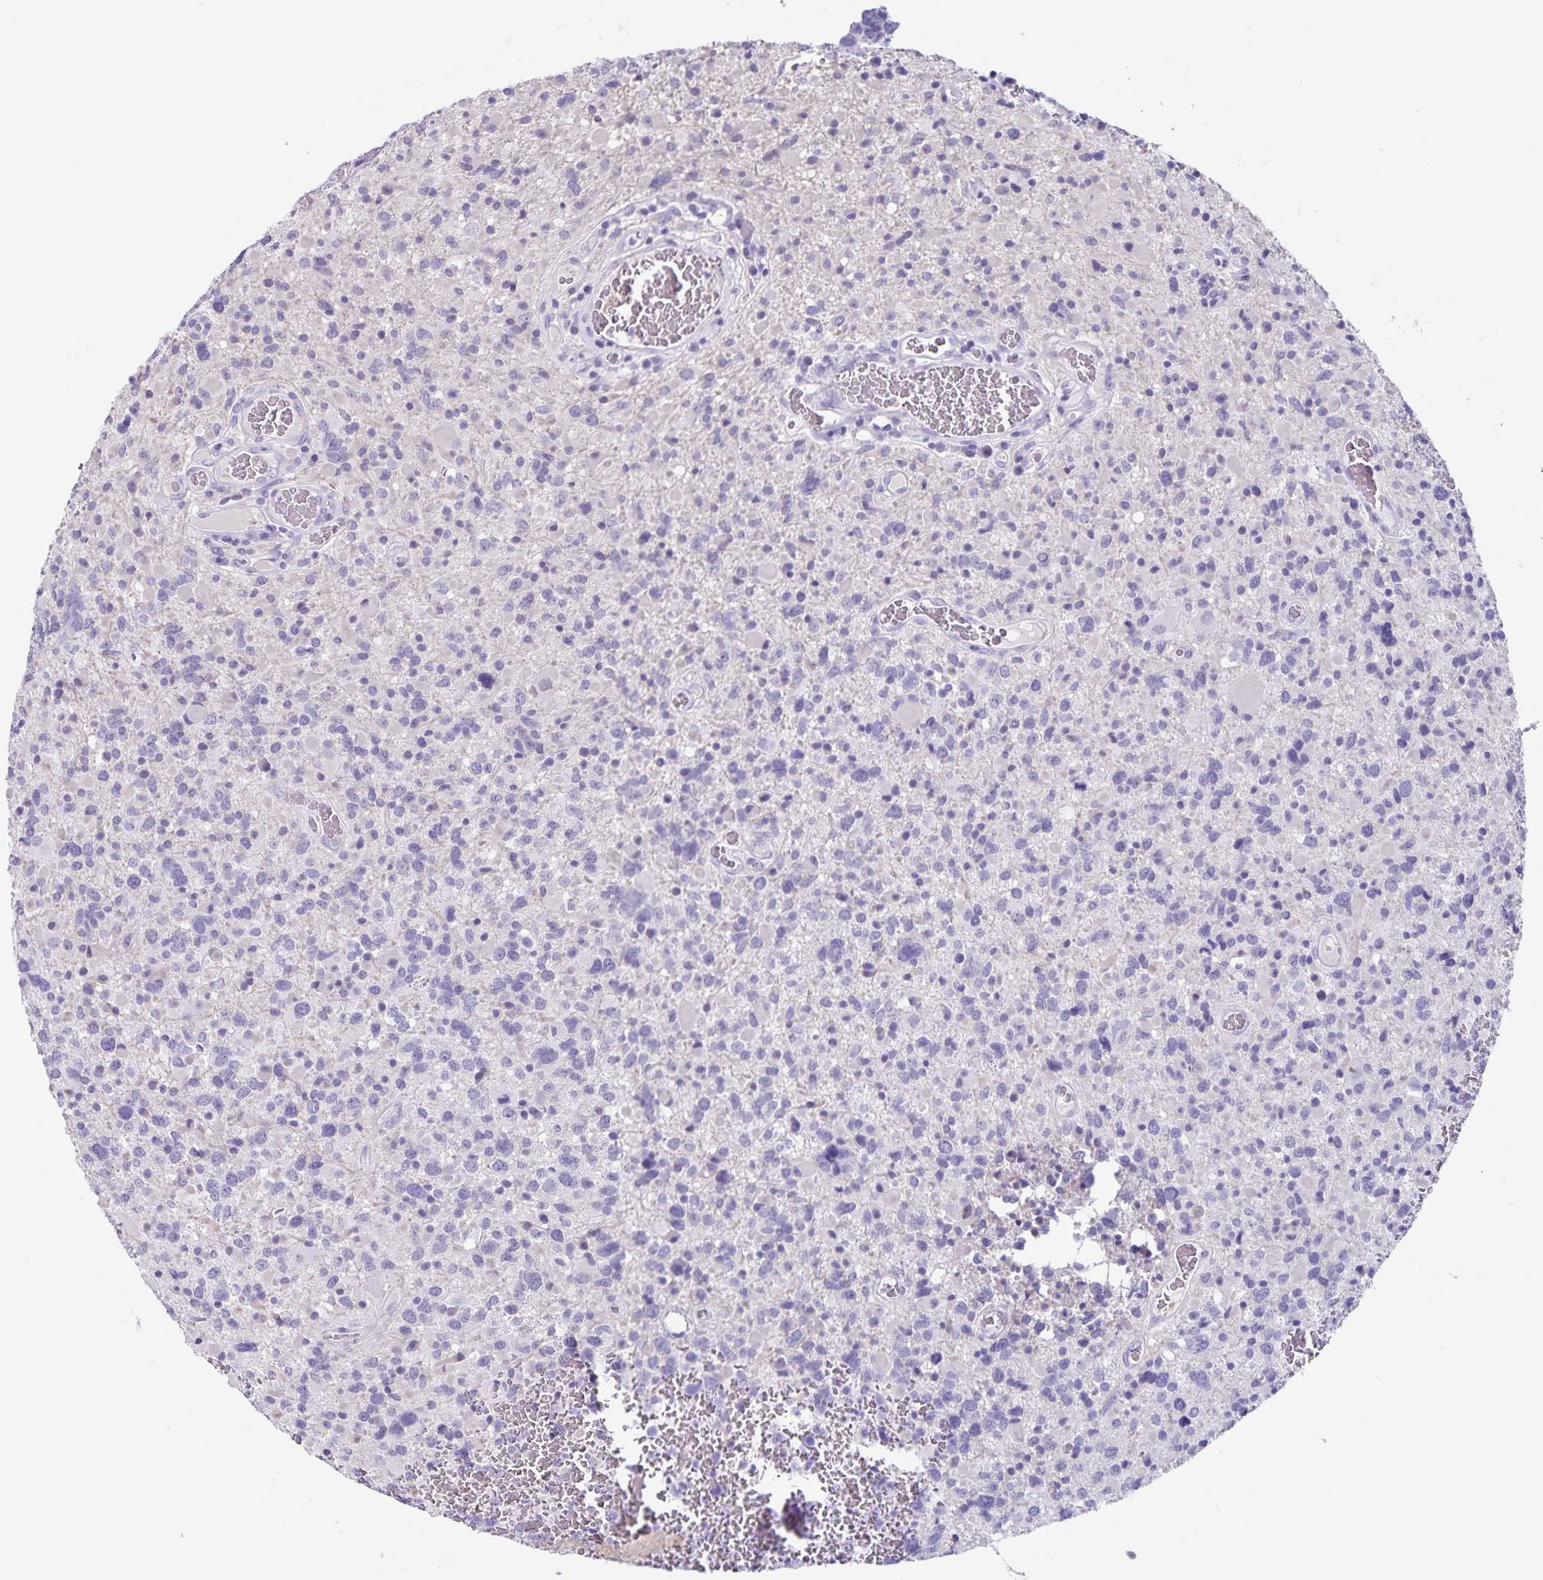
{"staining": {"intensity": "negative", "quantity": "none", "location": "none"}, "tissue": "glioma", "cell_type": "Tumor cells", "image_type": "cancer", "snomed": [{"axis": "morphology", "description": "Glioma, malignant, High grade"}, {"axis": "topography", "description": "Brain"}], "caption": "Immunohistochemical staining of human glioma exhibits no significant positivity in tumor cells. (DAB IHC with hematoxylin counter stain).", "gene": "C11orf42", "patient": {"sex": "female", "age": 40}}